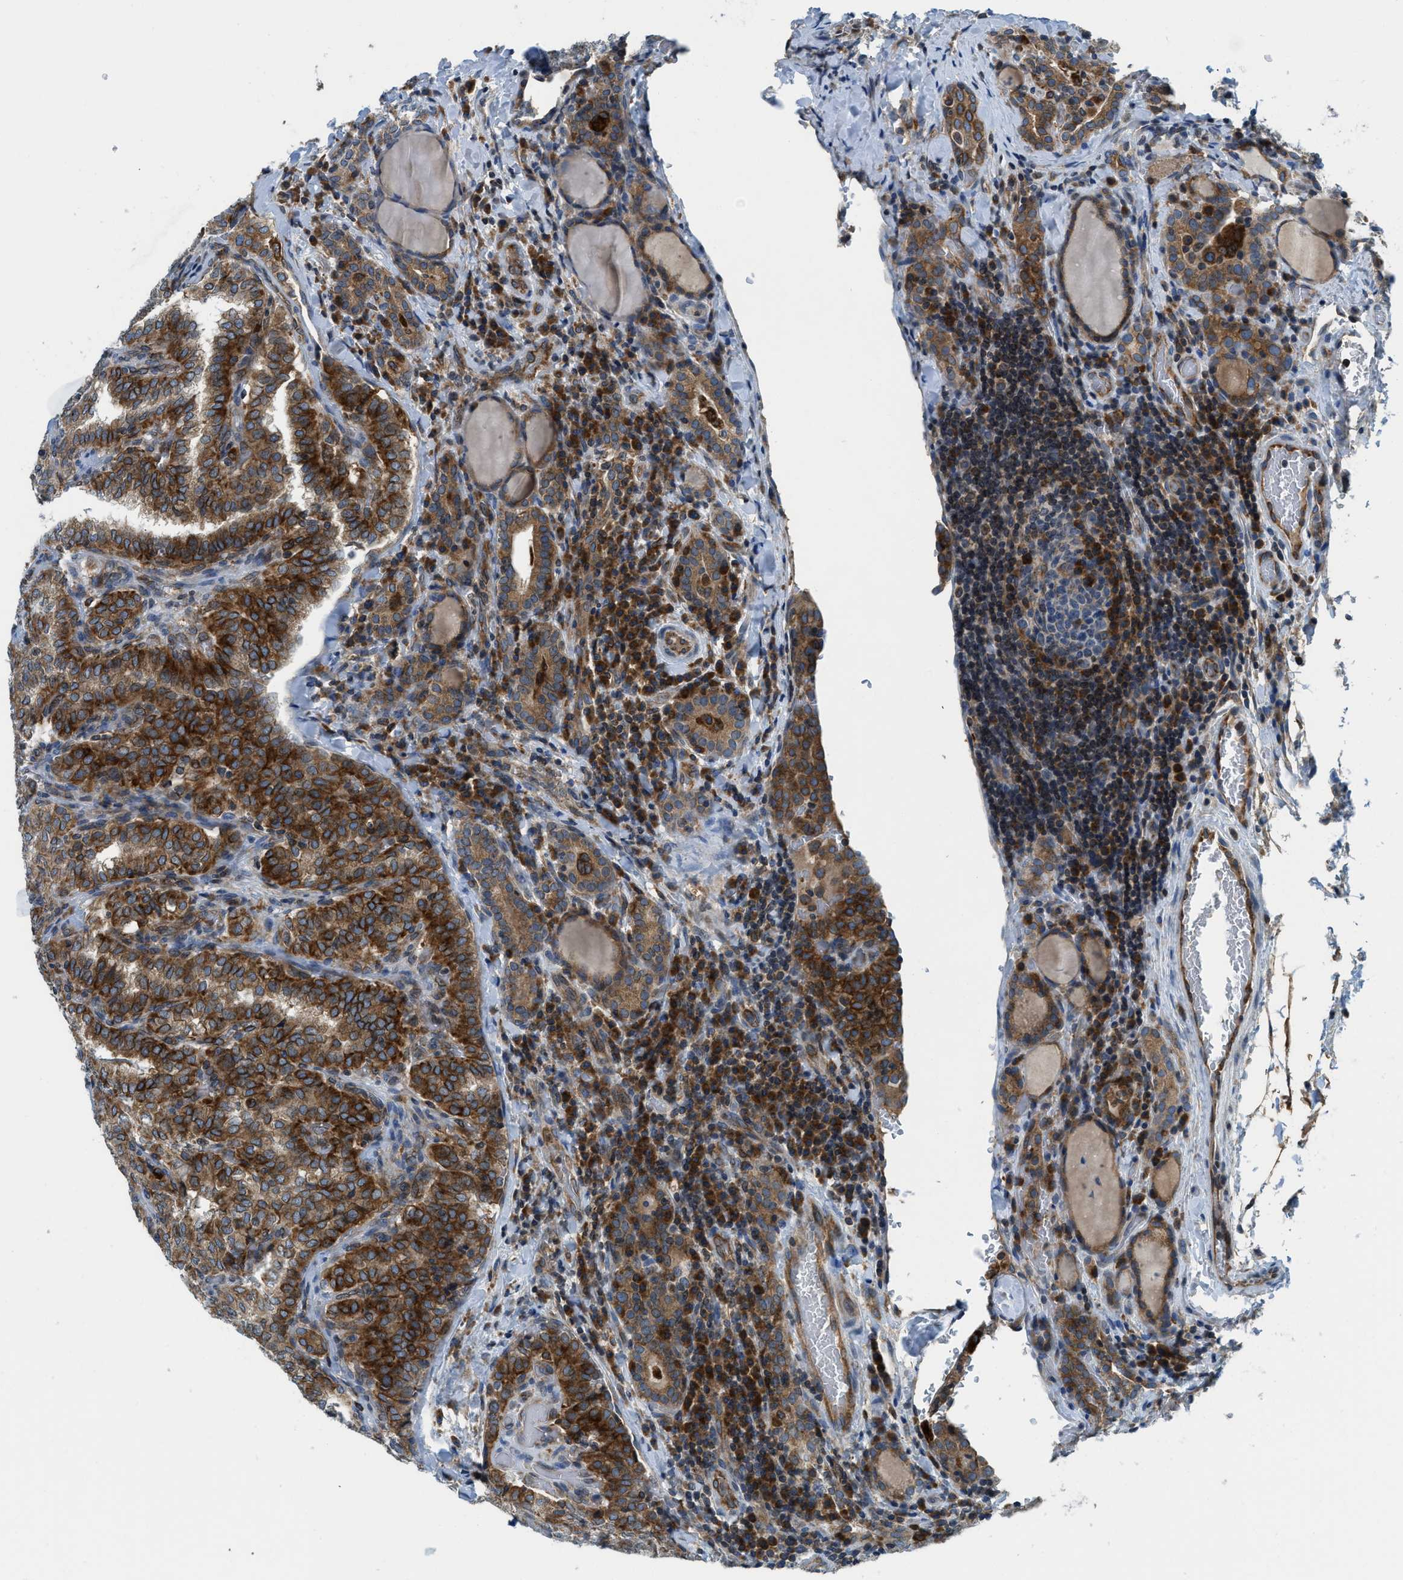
{"staining": {"intensity": "strong", "quantity": ">75%", "location": "cytoplasmic/membranous"}, "tissue": "thyroid cancer", "cell_type": "Tumor cells", "image_type": "cancer", "snomed": [{"axis": "morphology", "description": "Normal tissue, NOS"}, {"axis": "morphology", "description": "Papillary adenocarcinoma, NOS"}, {"axis": "topography", "description": "Thyroid gland"}], "caption": "DAB immunohistochemical staining of thyroid cancer (papillary adenocarcinoma) shows strong cytoplasmic/membranous protein positivity in about >75% of tumor cells.", "gene": "BCAP31", "patient": {"sex": "female", "age": 30}}